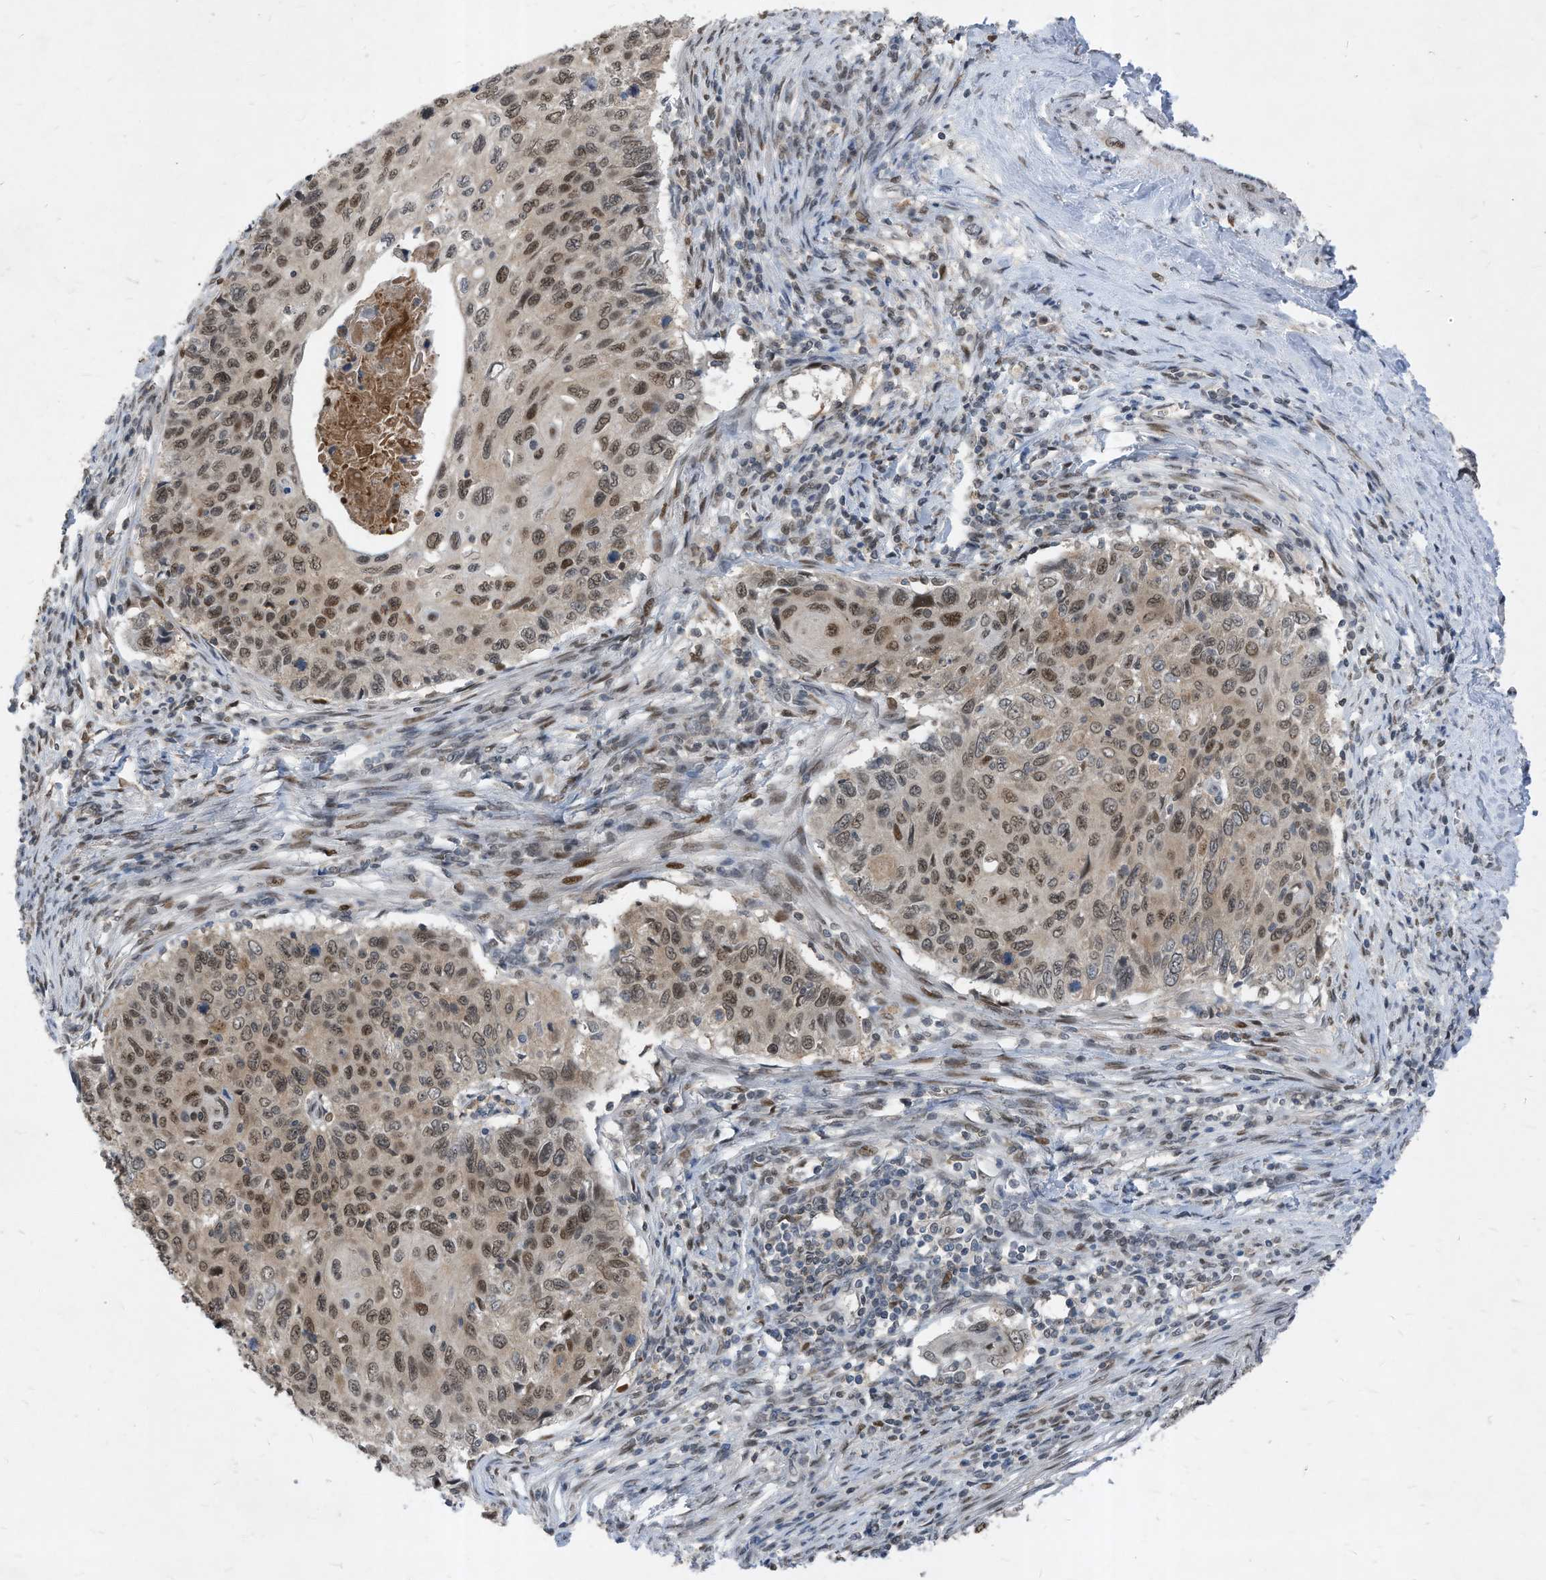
{"staining": {"intensity": "moderate", "quantity": ">75%", "location": "nuclear"}, "tissue": "cervical cancer", "cell_type": "Tumor cells", "image_type": "cancer", "snomed": [{"axis": "morphology", "description": "Squamous cell carcinoma, NOS"}, {"axis": "topography", "description": "Cervix"}], "caption": "Squamous cell carcinoma (cervical) was stained to show a protein in brown. There is medium levels of moderate nuclear expression in approximately >75% of tumor cells.", "gene": "KPNB1", "patient": {"sex": "female", "age": 70}}